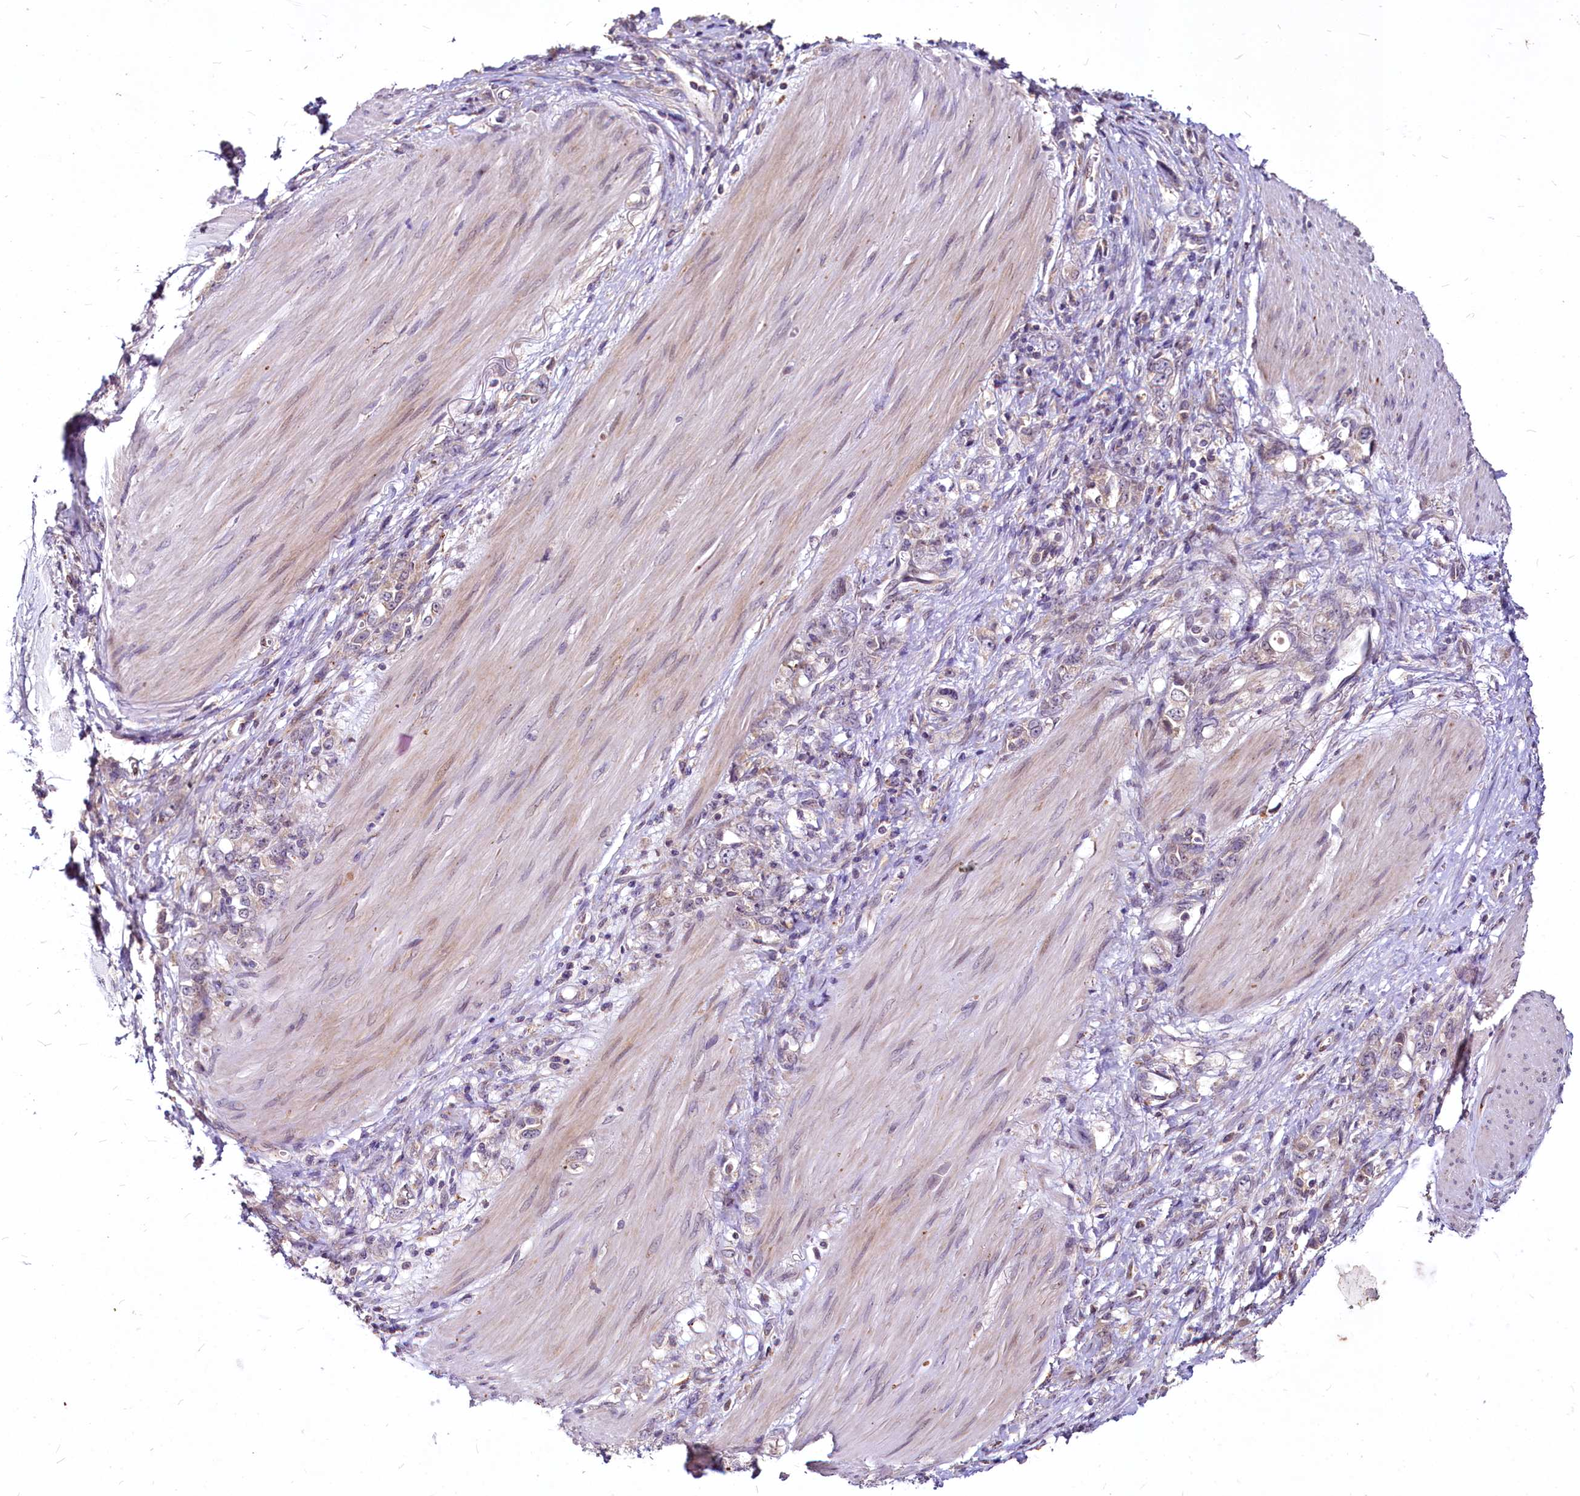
{"staining": {"intensity": "weak", "quantity": "25%-75%", "location": "cytoplasmic/membranous"}, "tissue": "stomach cancer", "cell_type": "Tumor cells", "image_type": "cancer", "snomed": [{"axis": "morphology", "description": "Adenocarcinoma, NOS"}, {"axis": "topography", "description": "Stomach"}], "caption": "Protein staining demonstrates weak cytoplasmic/membranous positivity in about 25%-75% of tumor cells in stomach cancer (adenocarcinoma).", "gene": "C11orf86", "patient": {"sex": "female", "age": 76}}